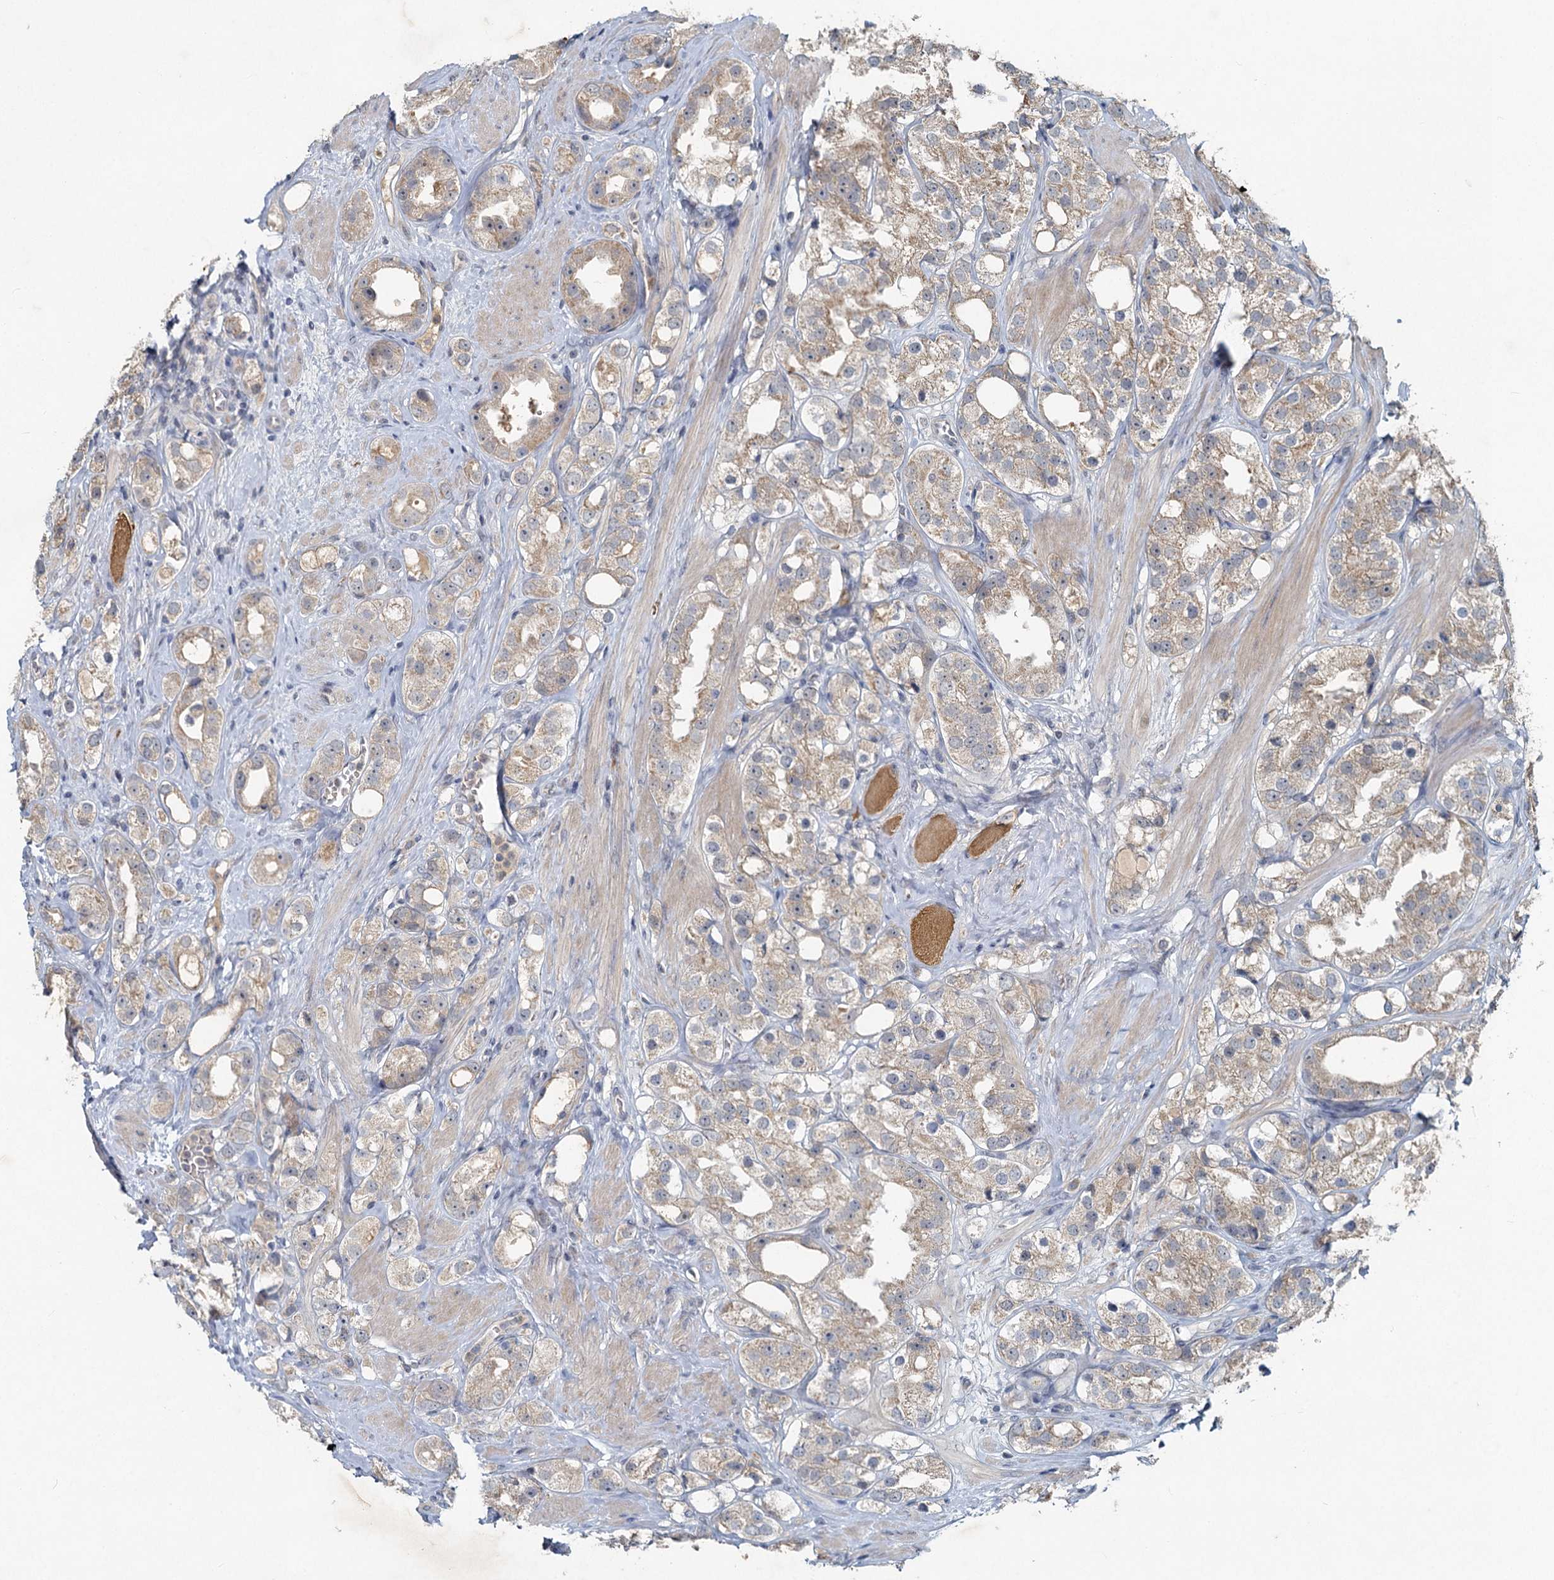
{"staining": {"intensity": "weak", "quantity": "25%-75%", "location": "cytoplasmic/membranous"}, "tissue": "prostate cancer", "cell_type": "Tumor cells", "image_type": "cancer", "snomed": [{"axis": "morphology", "description": "Adenocarcinoma, NOS"}, {"axis": "topography", "description": "Prostate"}], "caption": "The photomicrograph displays staining of prostate adenocarcinoma, revealing weak cytoplasmic/membranous protein staining (brown color) within tumor cells.", "gene": "HERC3", "patient": {"sex": "male", "age": 79}}